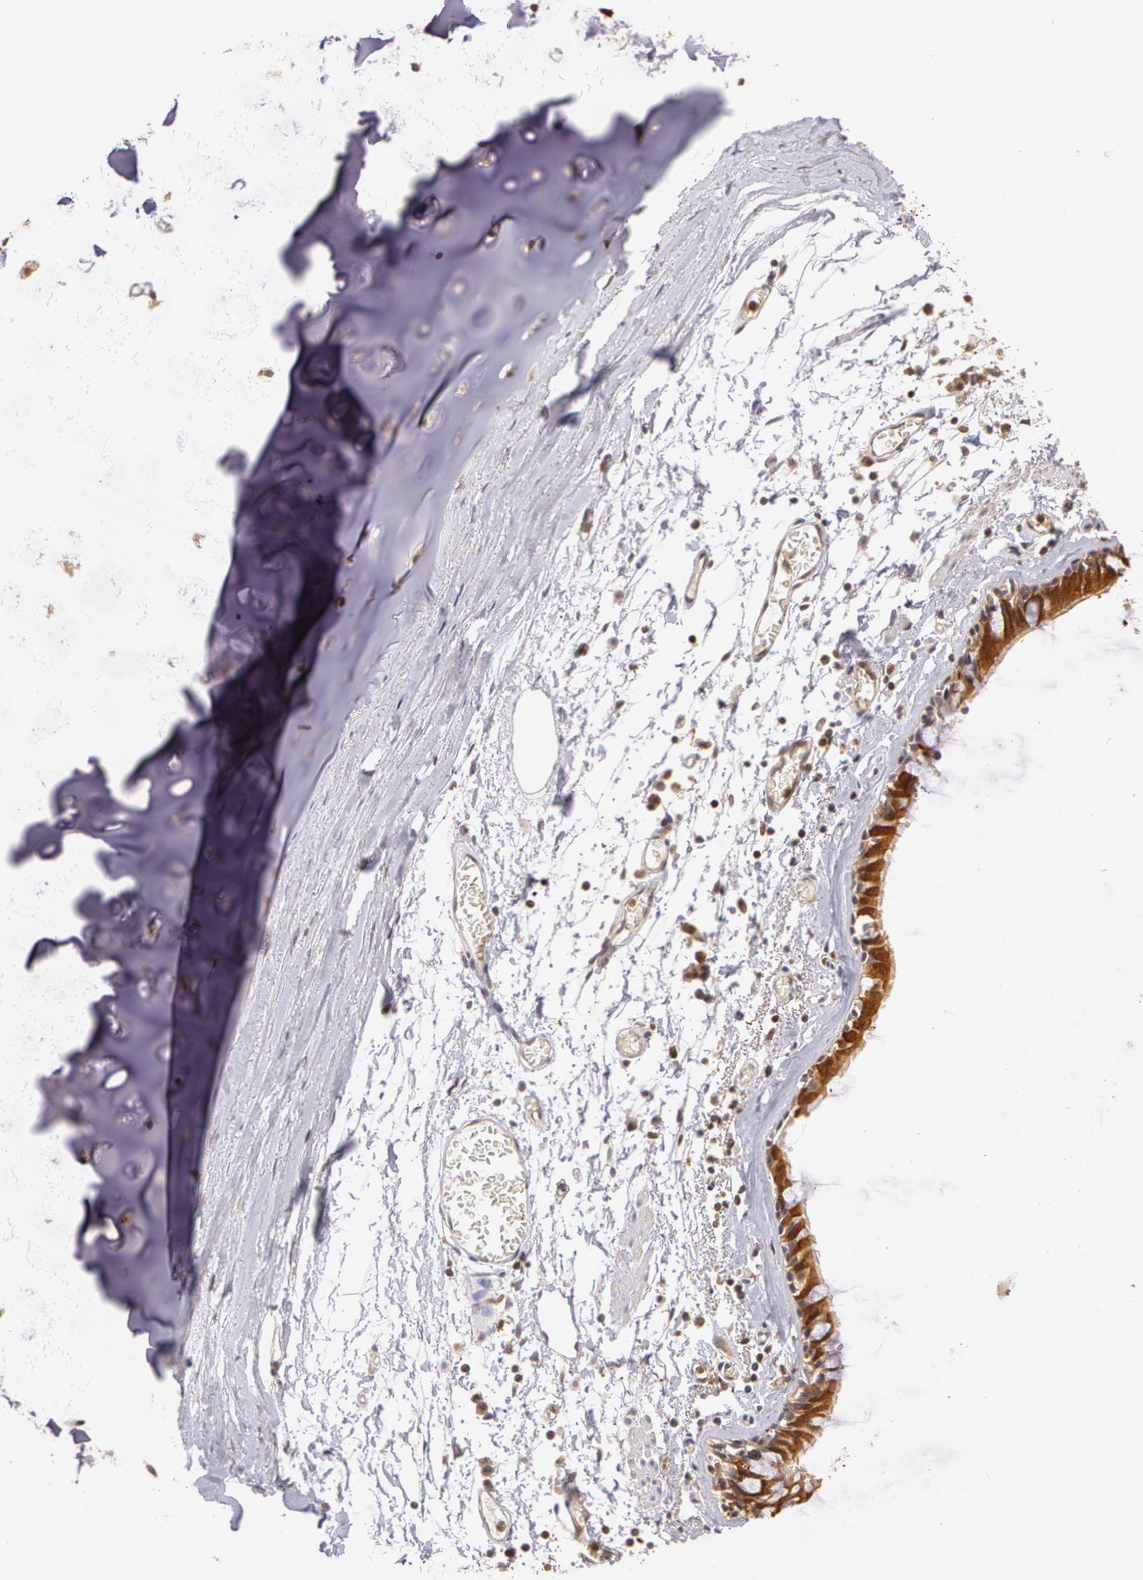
{"staining": {"intensity": "moderate", "quantity": ">75%", "location": "cytoplasmic/membranous"}, "tissue": "bronchus", "cell_type": "Respiratory epithelial cells", "image_type": "normal", "snomed": [{"axis": "morphology", "description": "Normal tissue, NOS"}, {"axis": "topography", "description": "Bronchus"}, {"axis": "topography", "description": "Lung"}], "caption": "High-magnification brightfield microscopy of normal bronchus stained with DAB (brown) and counterstained with hematoxylin (blue). respiratory epithelial cells exhibit moderate cytoplasmic/membranous staining is present in approximately>75% of cells.", "gene": "AHSA1", "patient": {"sex": "female", "age": 56}}